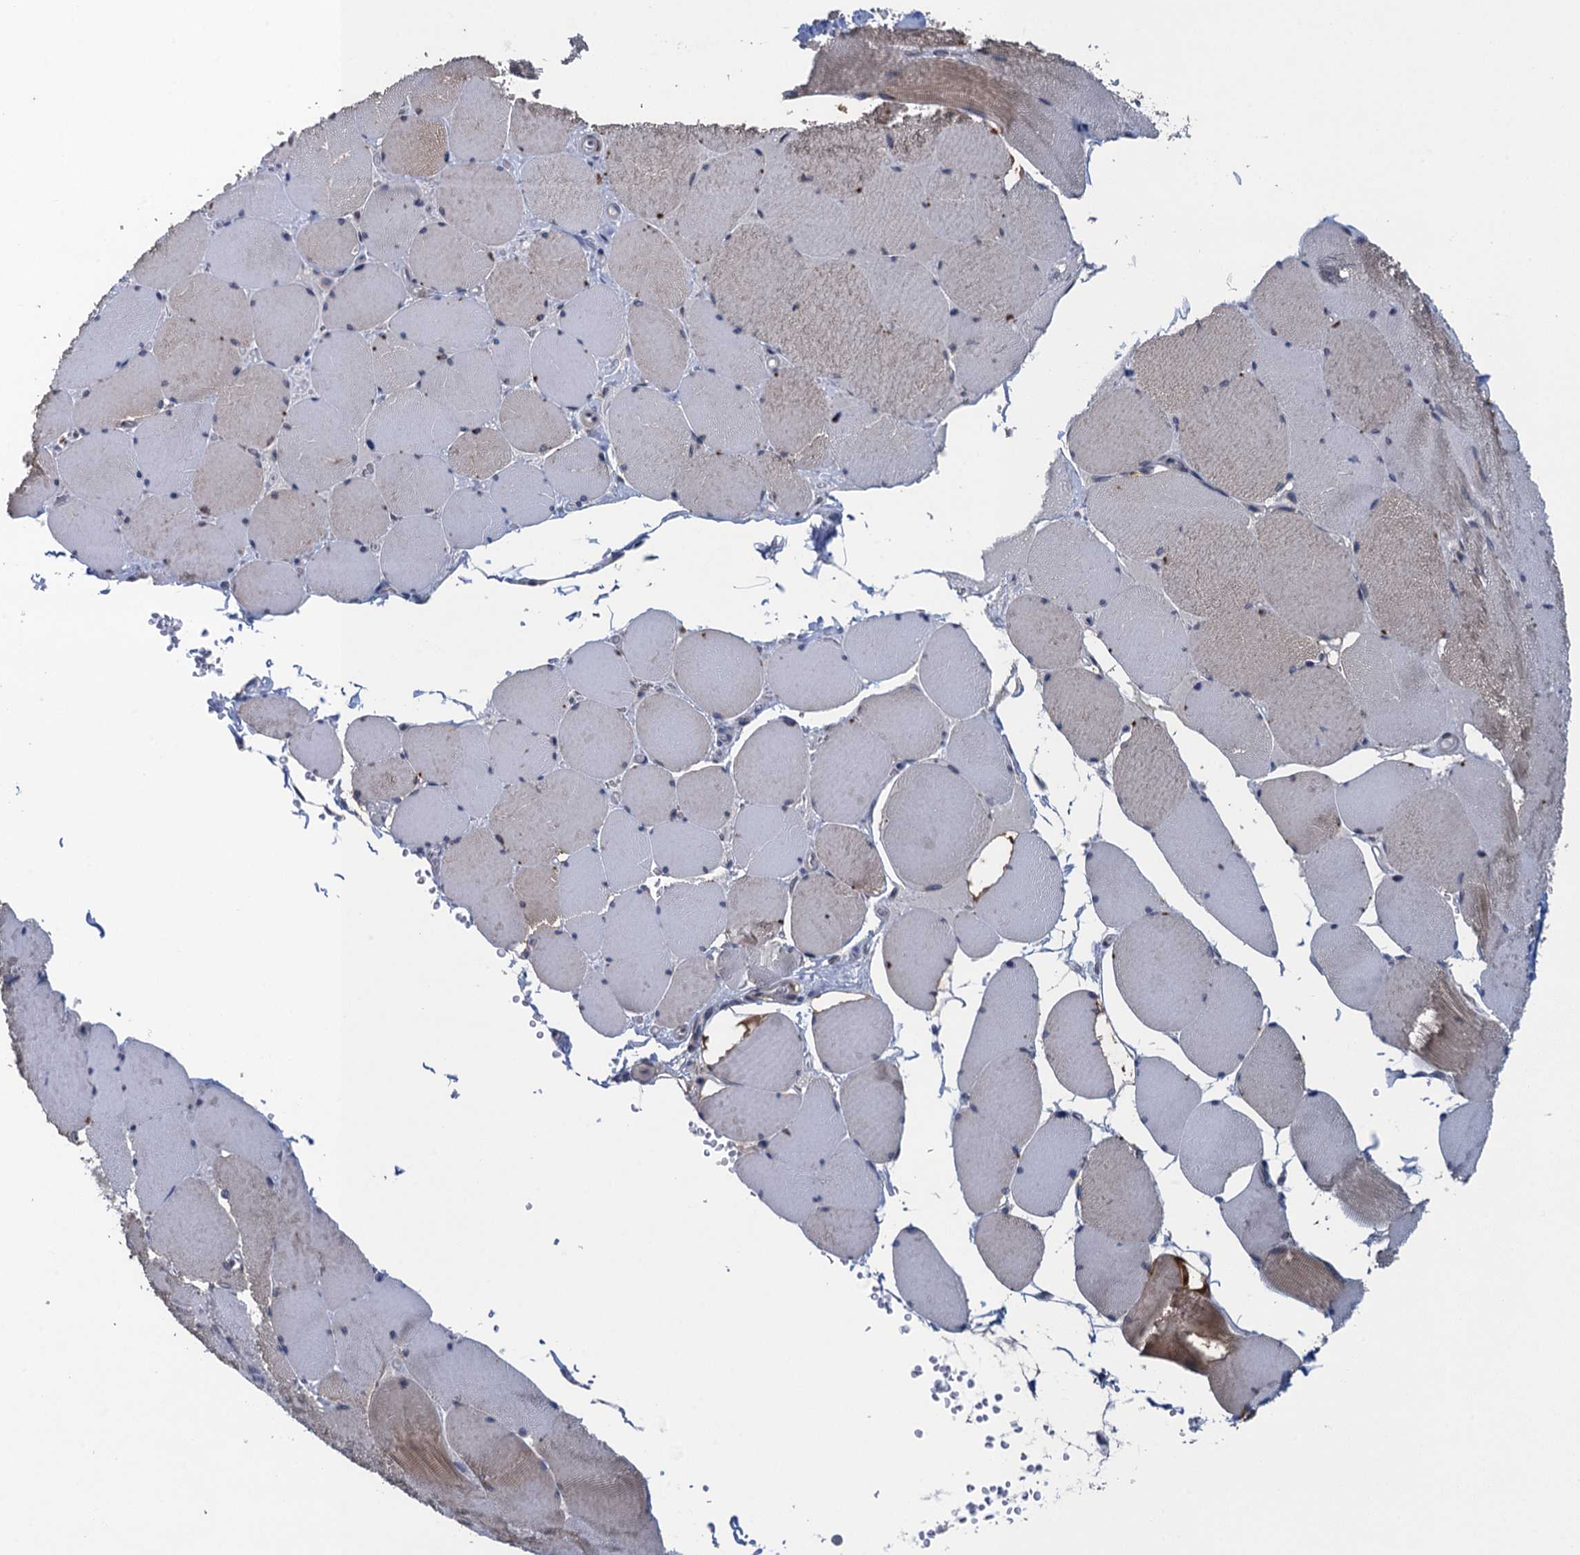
{"staining": {"intensity": "moderate", "quantity": "<25%", "location": "cytoplasmic/membranous"}, "tissue": "skeletal muscle", "cell_type": "Myocytes", "image_type": "normal", "snomed": [{"axis": "morphology", "description": "Normal tissue, NOS"}, {"axis": "topography", "description": "Skeletal muscle"}, {"axis": "topography", "description": "Head-Neck"}], "caption": "Immunohistochemical staining of benign human skeletal muscle shows low levels of moderate cytoplasmic/membranous expression in approximately <25% of myocytes. (IHC, brightfield microscopy, high magnification).", "gene": "CTU2", "patient": {"sex": "male", "age": 66}}